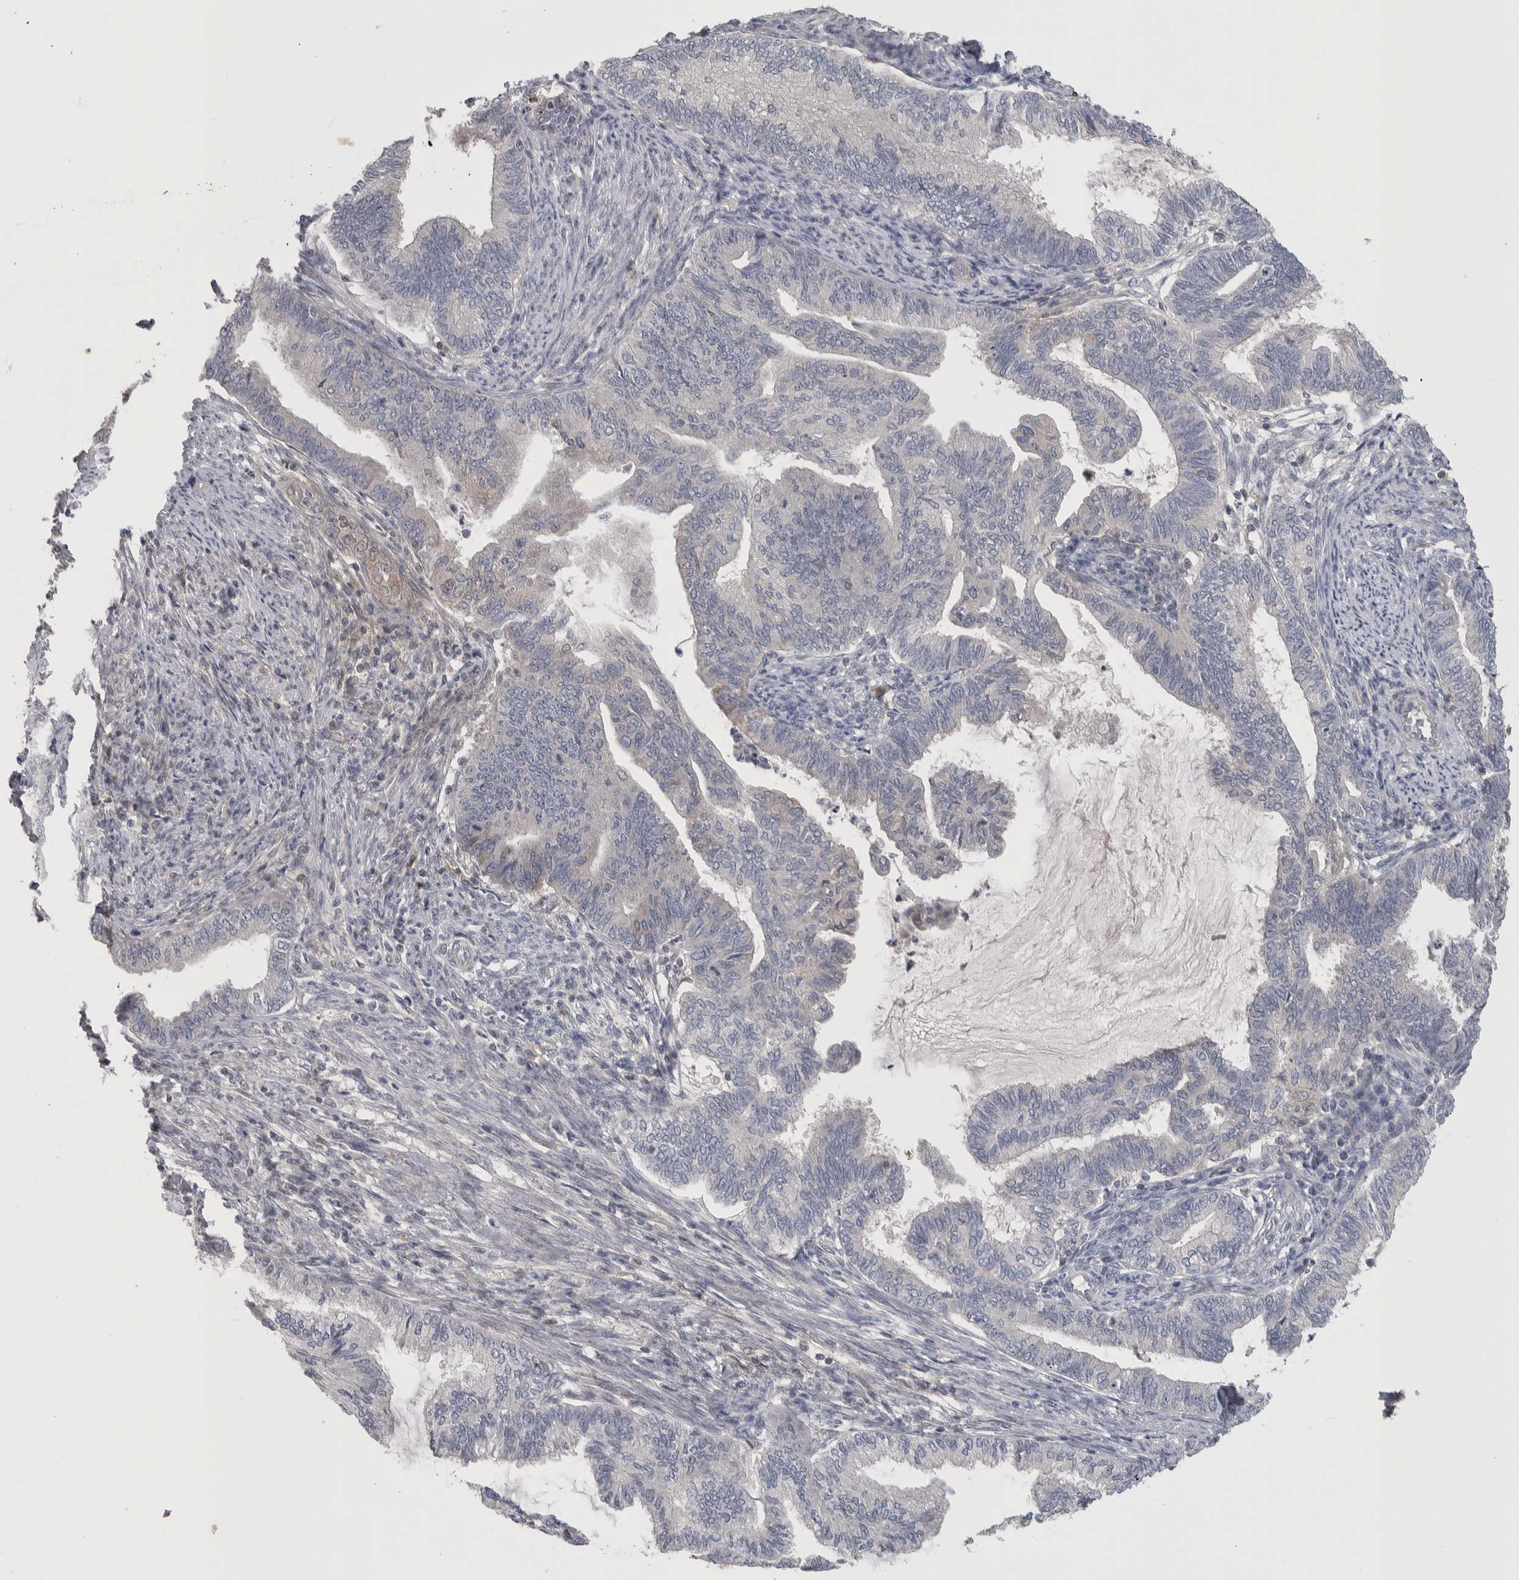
{"staining": {"intensity": "negative", "quantity": "none", "location": "none"}, "tissue": "endometrial cancer", "cell_type": "Tumor cells", "image_type": "cancer", "snomed": [{"axis": "morphology", "description": "Adenocarcinoma, NOS"}, {"axis": "topography", "description": "Endometrium"}], "caption": "A histopathology image of human endometrial adenocarcinoma is negative for staining in tumor cells.", "gene": "NFKB2", "patient": {"sex": "female", "age": 86}}